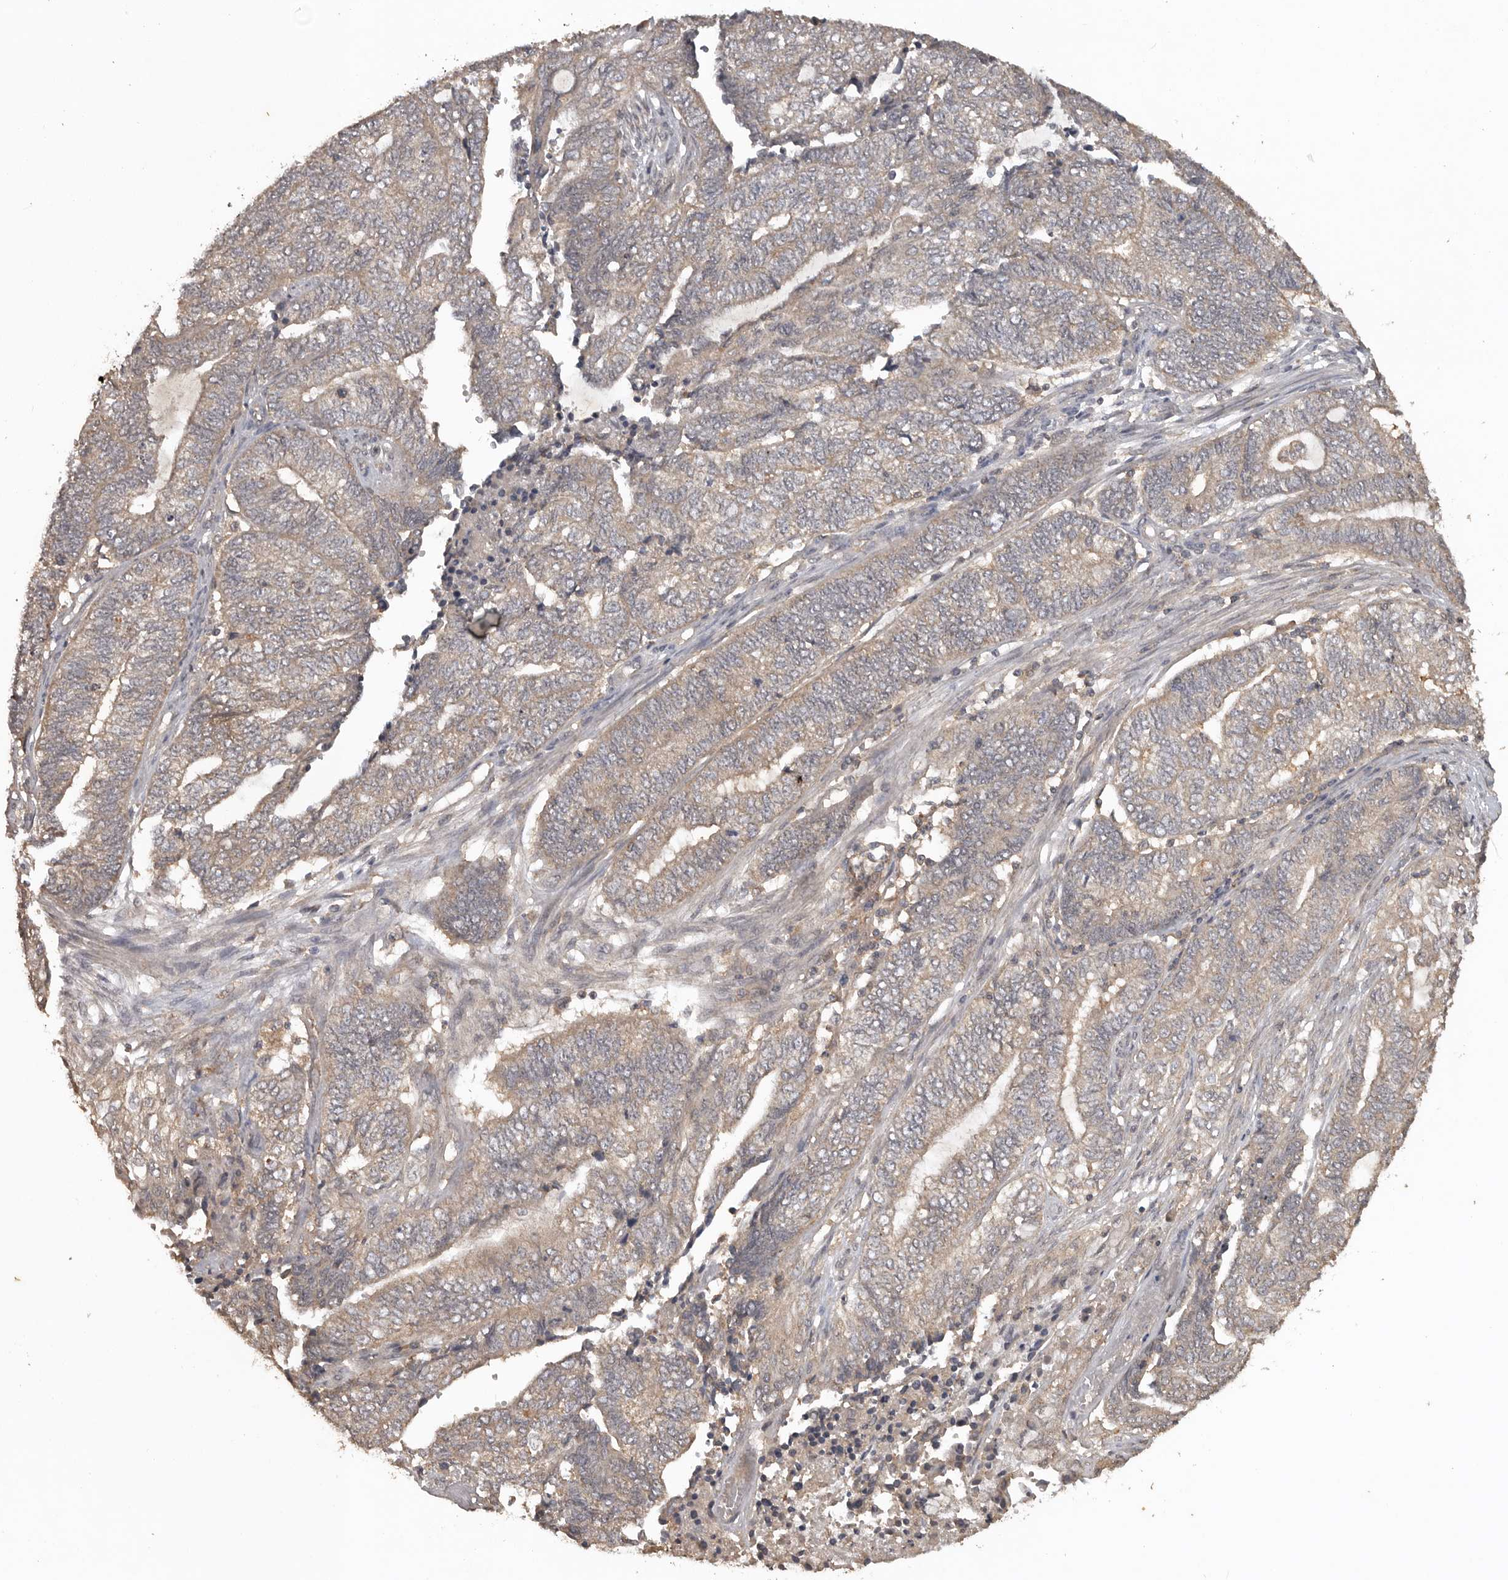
{"staining": {"intensity": "weak", "quantity": "25%-75%", "location": "cytoplasmic/membranous"}, "tissue": "endometrial cancer", "cell_type": "Tumor cells", "image_type": "cancer", "snomed": [{"axis": "morphology", "description": "Adenocarcinoma, NOS"}, {"axis": "topography", "description": "Uterus"}, {"axis": "topography", "description": "Endometrium"}], "caption": "Weak cytoplasmic/membranous protein expression is appreciated in approximately 25%-75% of tumor cells in endometrial adenocarcinoma. (DAB (3,3'-diaminobenzidine) IHC, brown staining for protein, blue staining for nuclei).", "gene": "ADAMTS4", "patient": {"sex": "female", "age": 70}}